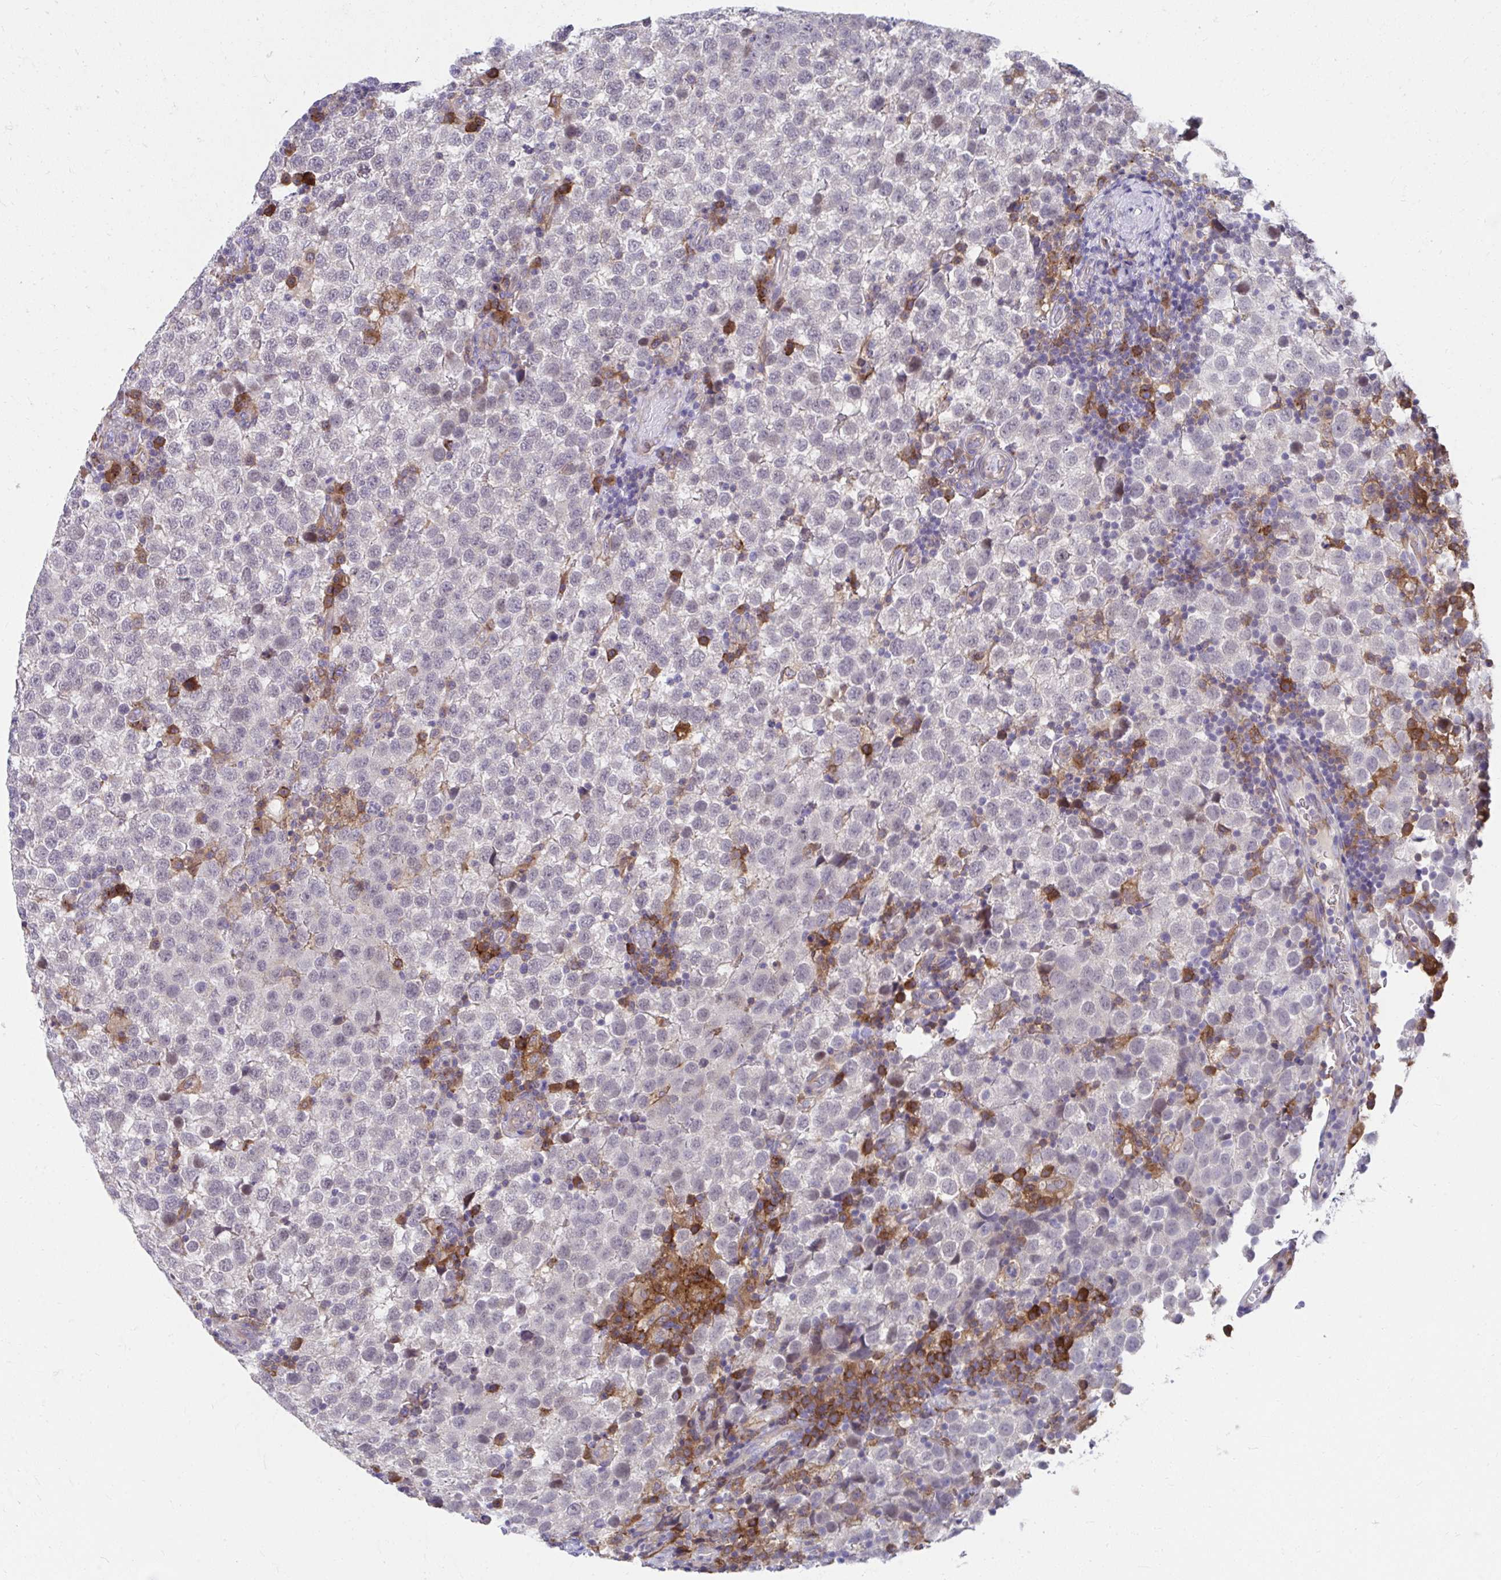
{"staining": {"intensity": "negative", "quantity": "none", "location": "none"}, "tissue": "testis cancer", "cell_type": "Tumor cells", "image_type": "cancer", "snomed": [{"axis": "morphology", "description": "Seminoma, NOS"}, {"axis": "topography", "description": "Testis"}], "caption": "Immunohistochemical staining of human testis cancer (seminoma) demonstrates no significant staining in tumor cells.", "gene": "SLAMF7", "patient": {"sex": "male", "age": 34}}